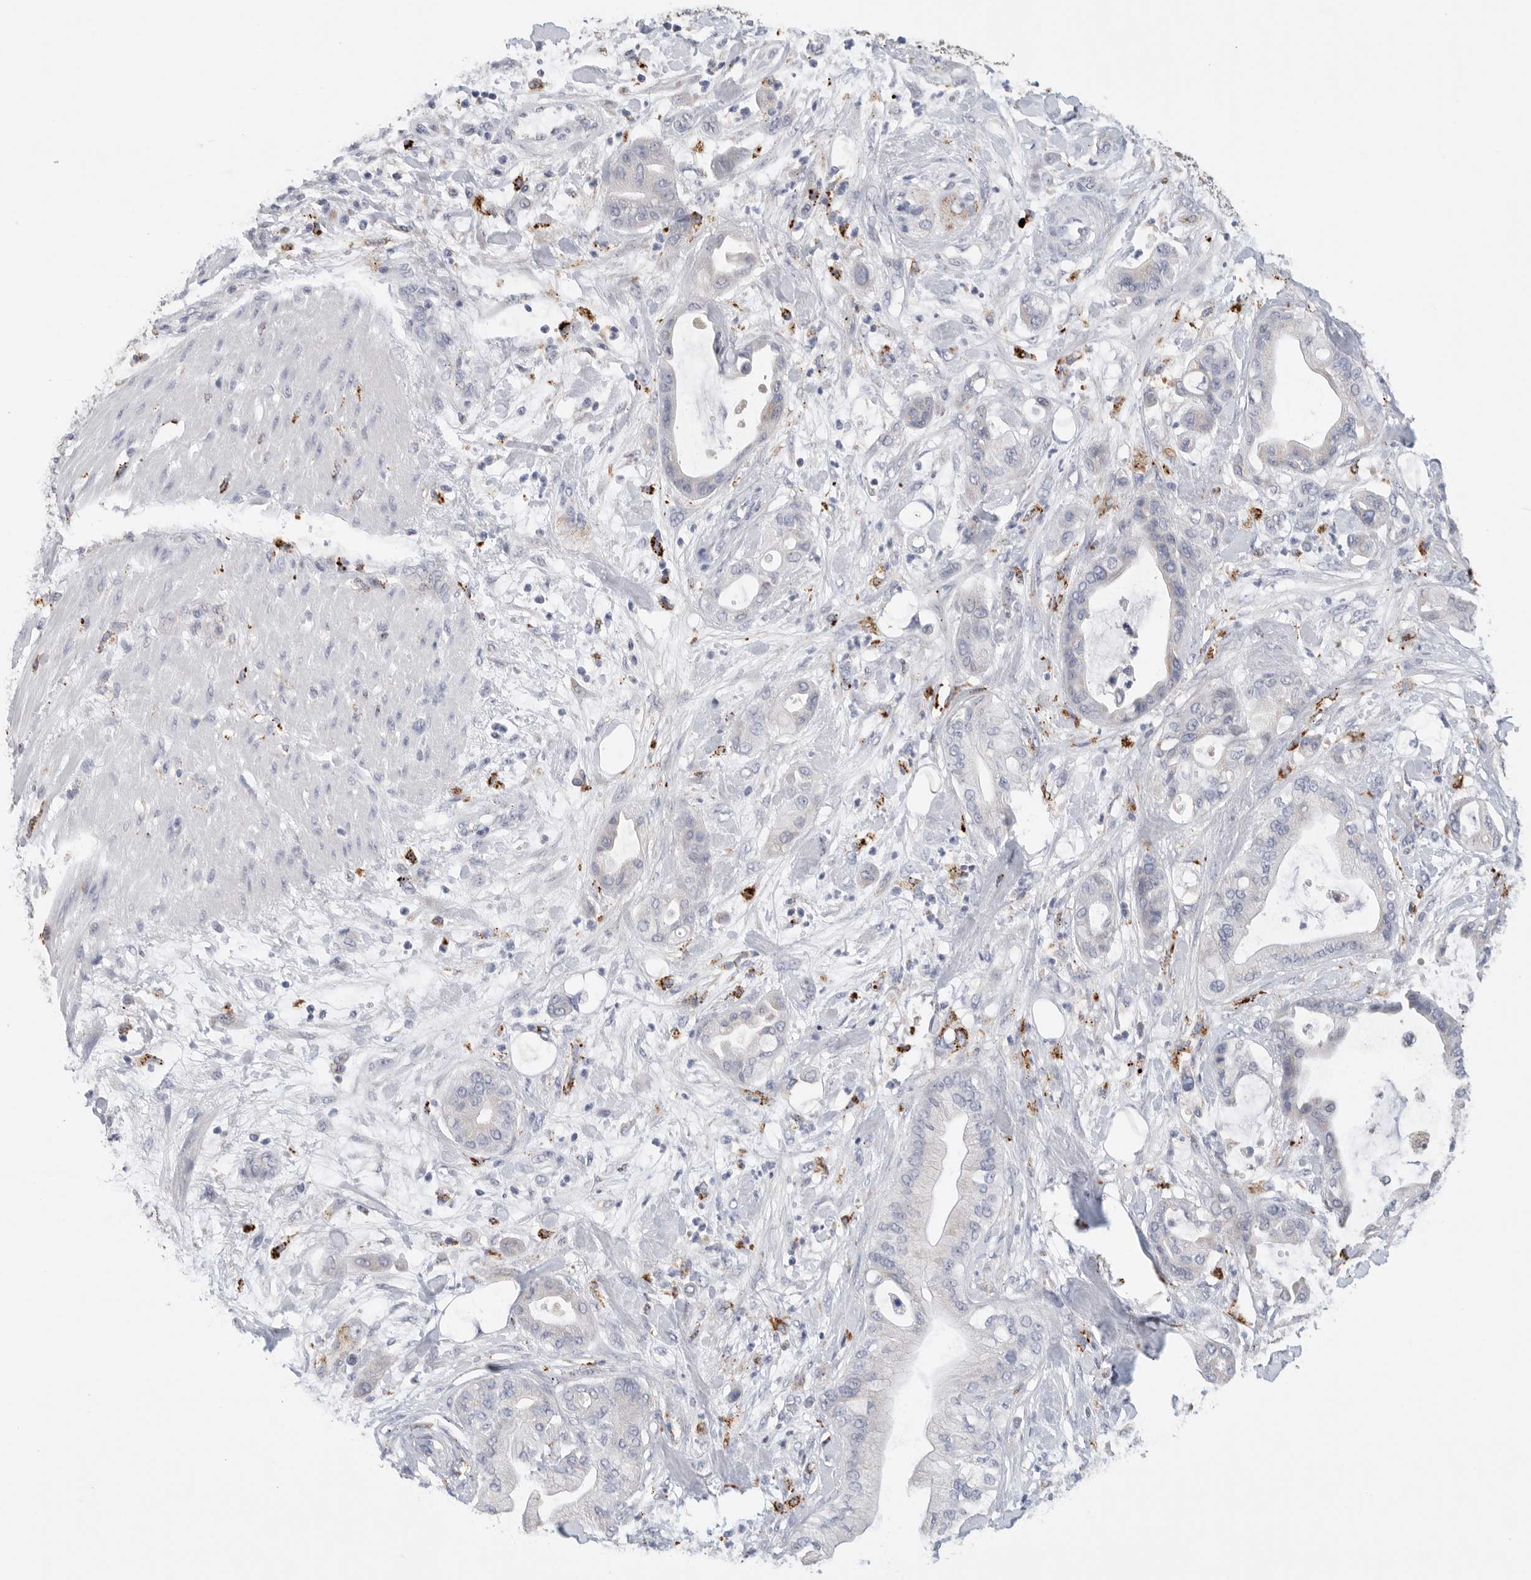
{"staining": {"intensity": "negative", "quantity": "none", "location": "none"}, "tissue": "pancreatic cancer", "cell_type": "Tumor cells", "image_type": "cancer", "snomed": [{"axis": "morphology", "description": "Adenocarcinoma, NOS"}, {"axis": "morphology", "description": "Adenocarcinoma, metastatic, NOS"}, {"axis": "topography", "description": "Lymph node"}, {"axis": "topography", "description": "Pancreas"}, {"axis": "topography", "description": "Duodenum"}], "caption": "Adenocarcinoma (pancreatic) stained for a protein using immunohistochemistry shows no positivity tumor cells.", "gene": "GGH", "patient": {"sex": "female", "age": 64}}